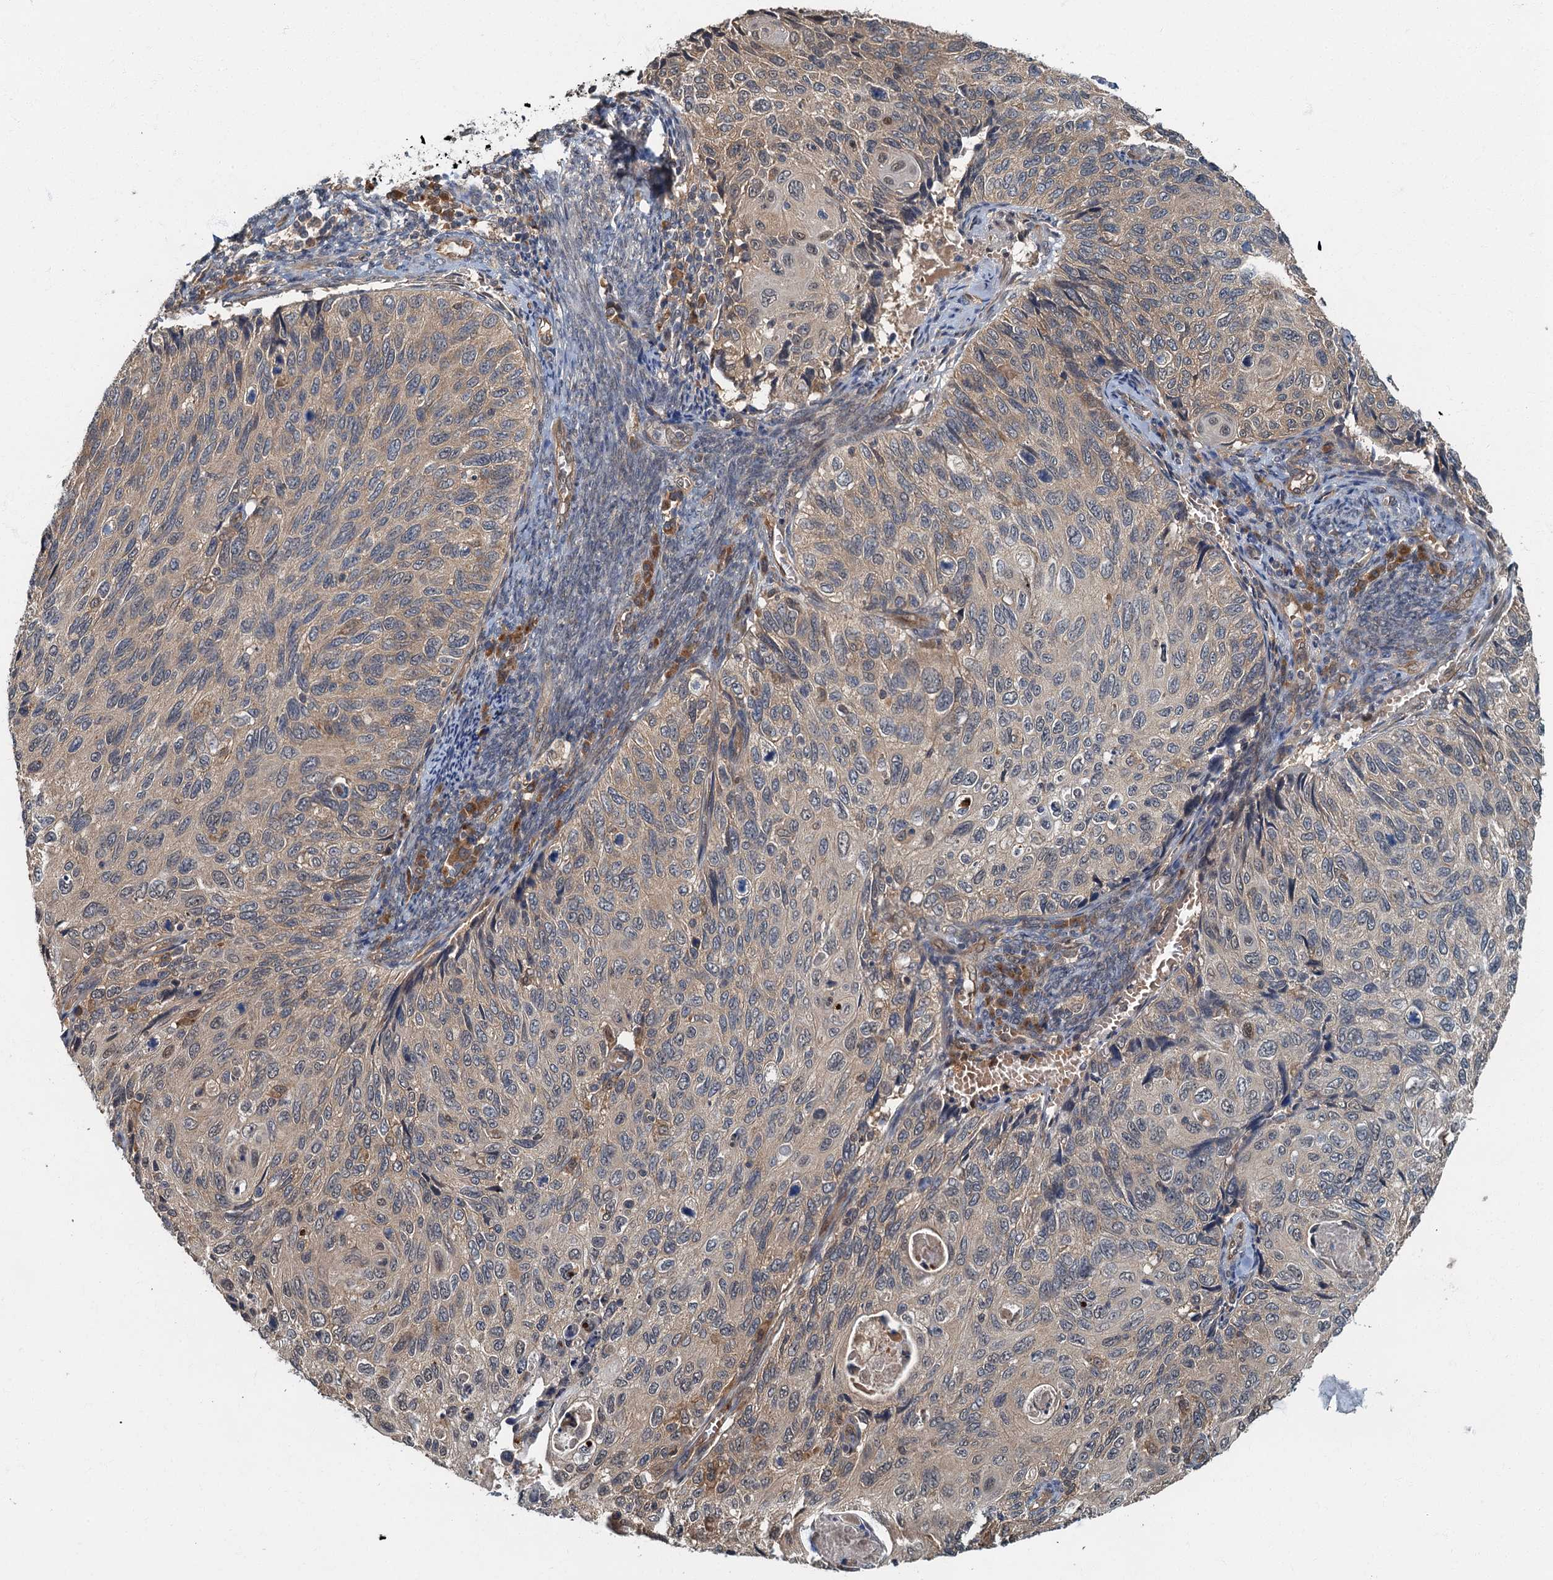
{"staining": {"intensity": "weak", "quantity": "<25%", "location": "cytoplasmic/membranous"}, "tissue": "cervical cancer", "cell_type": "Tumor cells", "image_type": "cancer", "snomed": [{"axis": "morphology", "description": "Squamous cell carcinoma, NOS"}, {"axis": "topography", "description": "Cervix"}], "caption": "DAB immunohistochemical staining of human cervical cancer (squamous cell carcinoma) shows no significant staining in tumor cells.", "gene": "TBCK", "patient": {"sex": "female", "age": 70}}